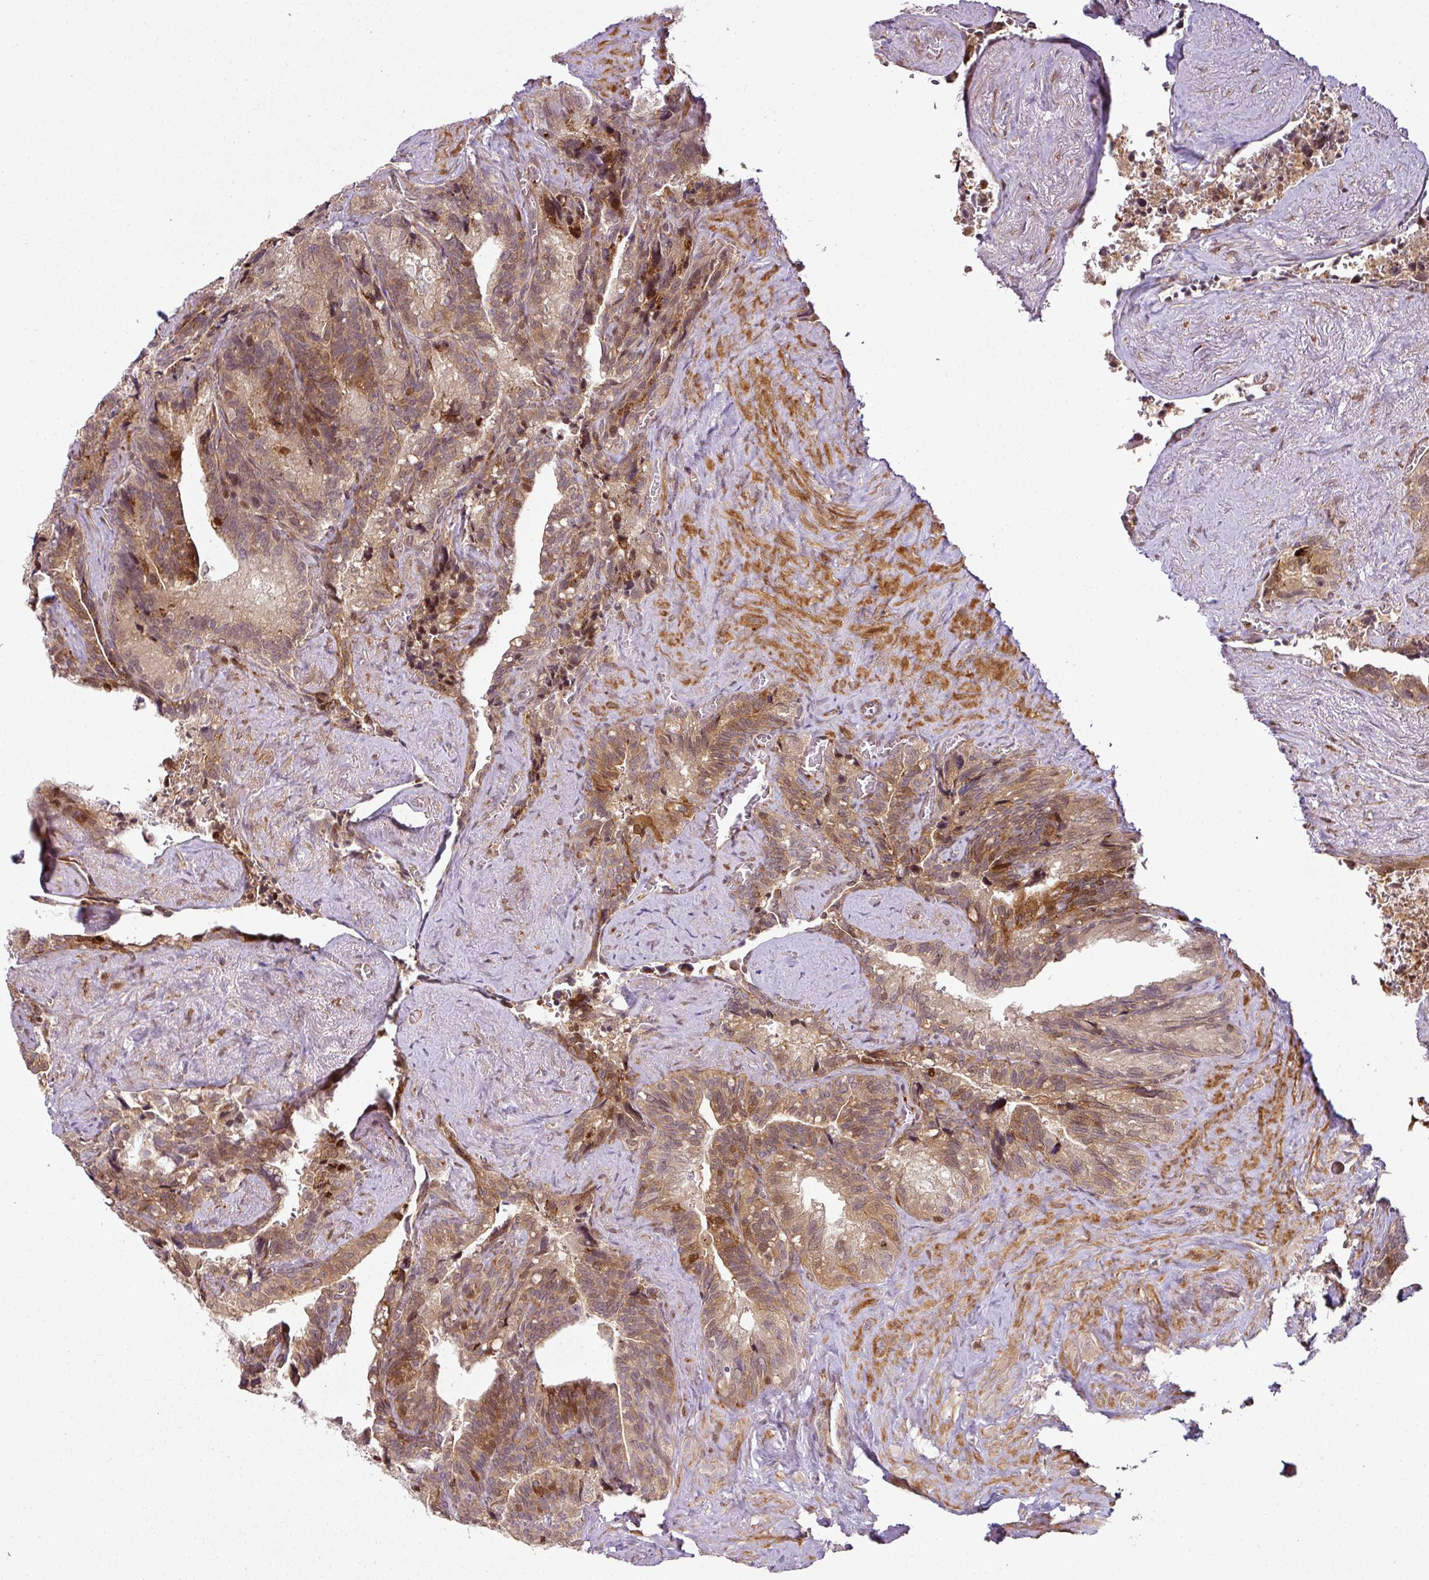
{"staining": {"intensity": "moderate", "quantity": ">75%", "location": "cytoplasmic/membranous,nuclear"}, "tissue": "seminal vesicle", "cell_type": "Glandular cells", "image_type": "normal", "snomed": [{"axis": "morphology", "description": "Normal tissue, NOS"}, {"axis": "topography", "description": "Seminal veicle"}], "caption": "Immunohistochemical staining of benign seminal vesicle reveals medium levels of moderate cytoplasmic/membranous,nuclear positivity in about >75% of glandular cells. Nuclei are stained in blue.", "gene": "ATAT1", "patient": {"sex": "male", "age": 68}}